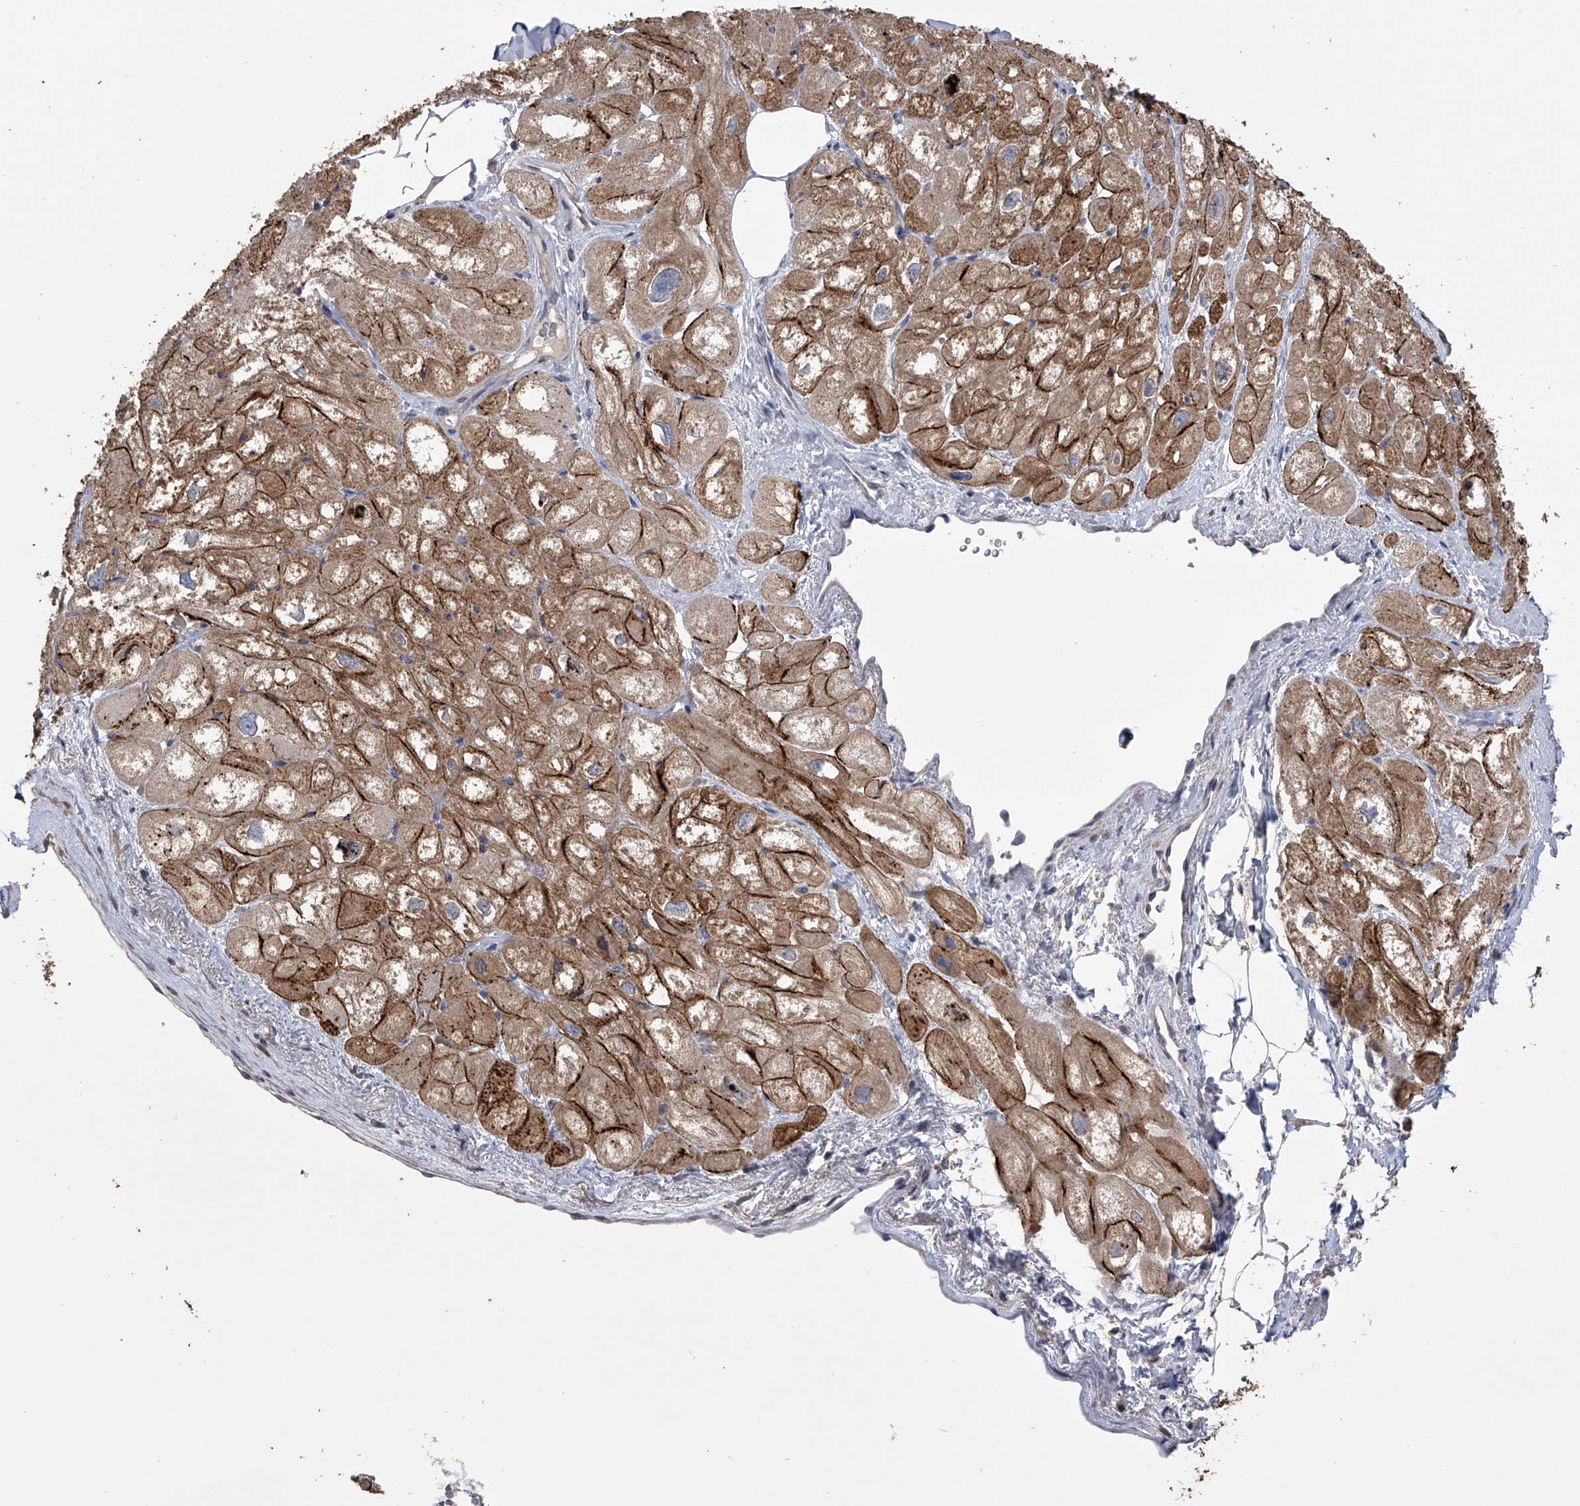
{"staining": {"intensity": "strong", "quantity": ">75%", "location": "cytoplasmic/membranous"}, "tissue": "heart muscle", "cell_type": "Cardiomyocytes", "image_type": "normal", "snomed": [{"axis": "morphology", "description": "Normal tissue, NOS"}, {"axis": "topography", "description": "Heart"}], "caption": "Immunohistochemistry photomicrograph of unremarkable heart muscle: human heart muscle stained using immunohistochemistry (IHC) exhibits high levels of strong protein expression localized specifically in the cytoplasmic/membranous of cardiomyocytes, appearing as a cytoplasmic/membranous brown color.", "gene": "ZNF343", "patient": {"sex": "male", "age": 50}}